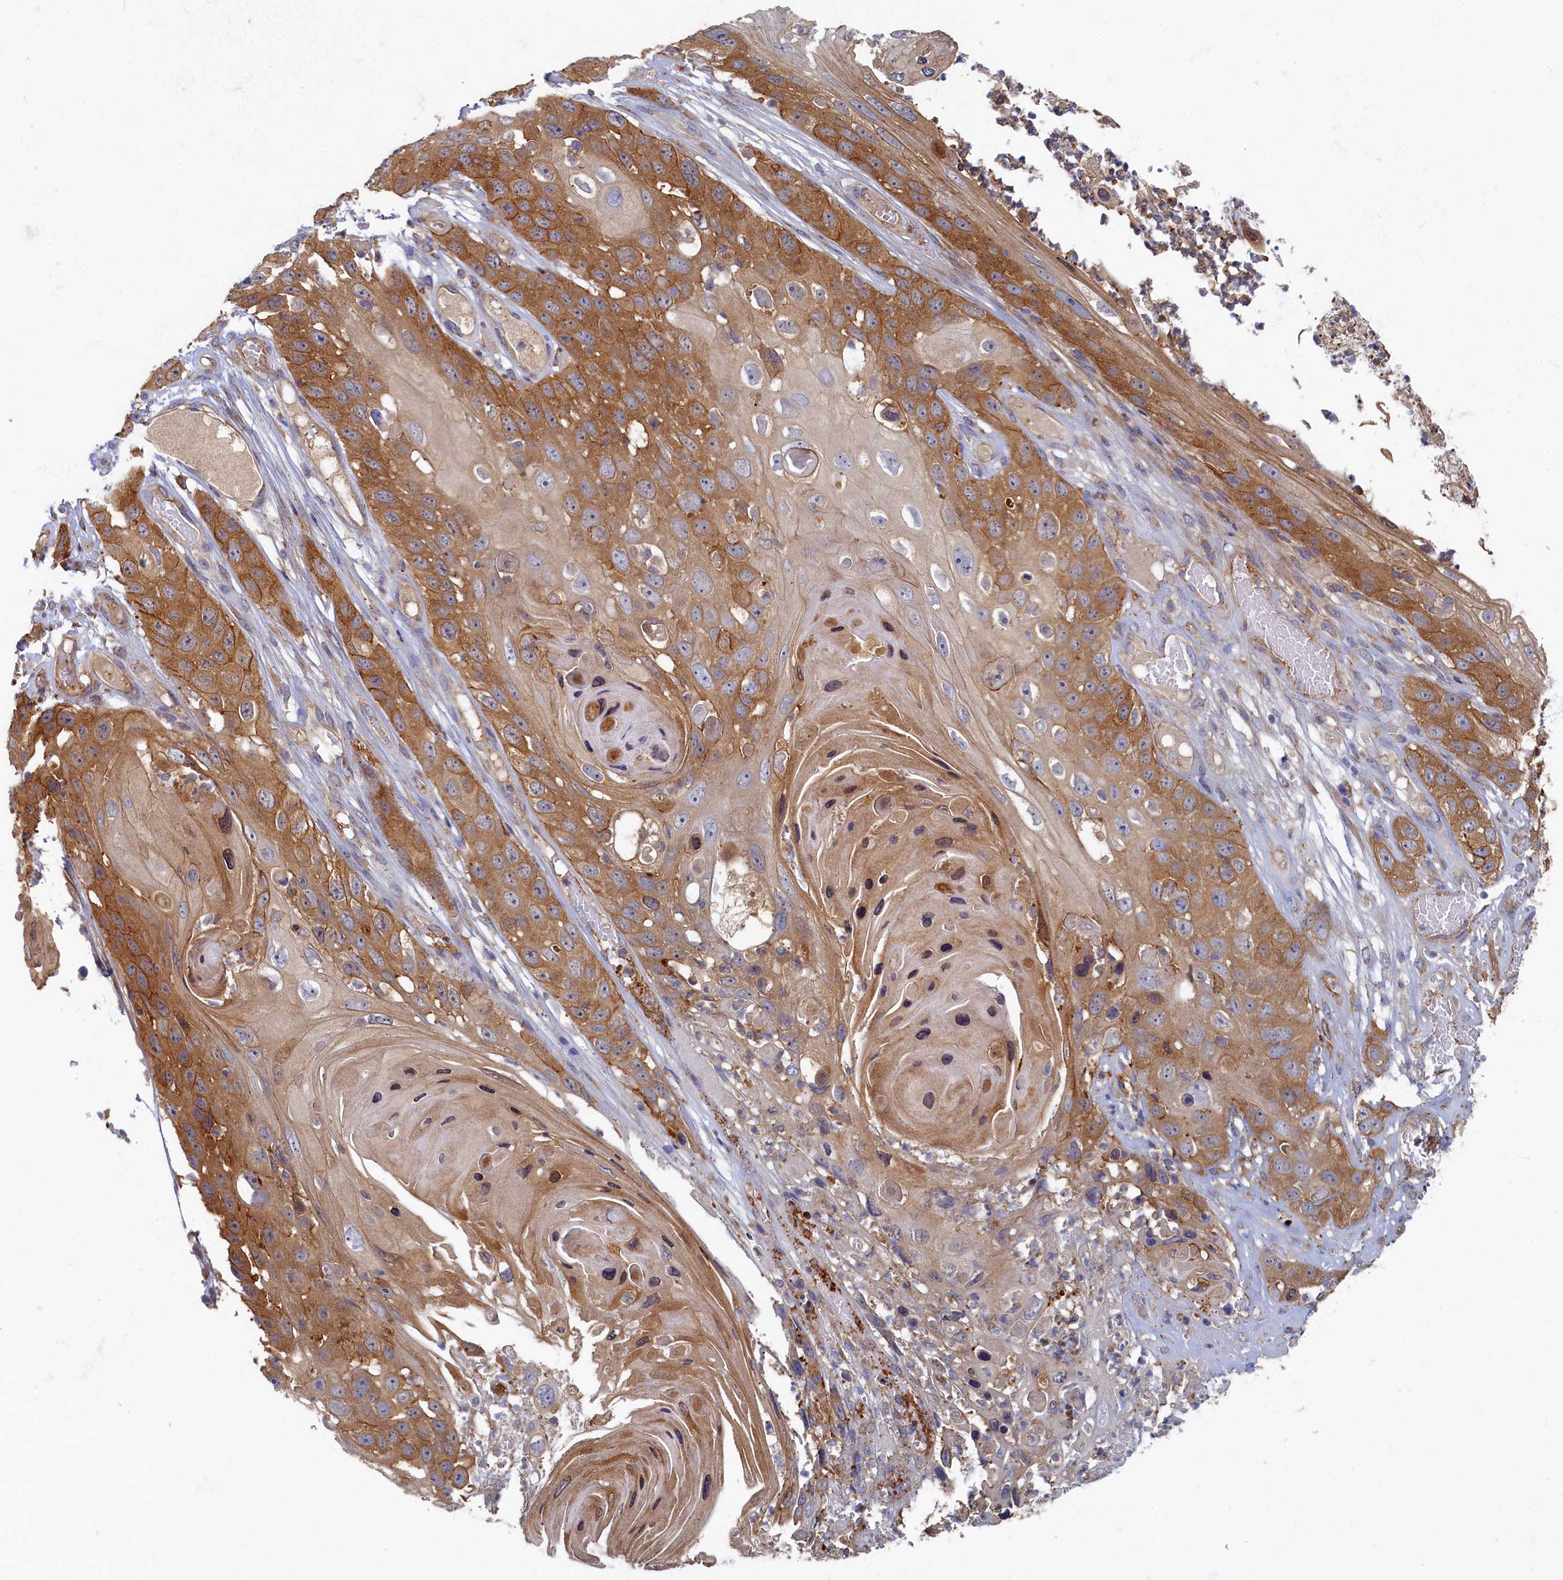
{"staining": {"intensity": "moderate", "quantity": ">75%", "location": "cytoplasmic/membranous"}, "tissue": "skin cancer", "cell_type": "Tumor cells", "image_type": "cancer", "snomed": [{"axis": "morphology", "description": "Squamous cell carcinoma, NOS"}, {"axis": "topography", "description": "Skin"}], "caption": "DAB immunohistochemical staining of skin cancer (squamous cell carcinoma) displays moderate cytoplasmic/membranous protein staining in about >75% of tumor cells.", "gene": "PSMG2", "patient": {"sex": "male", "age": 55}}